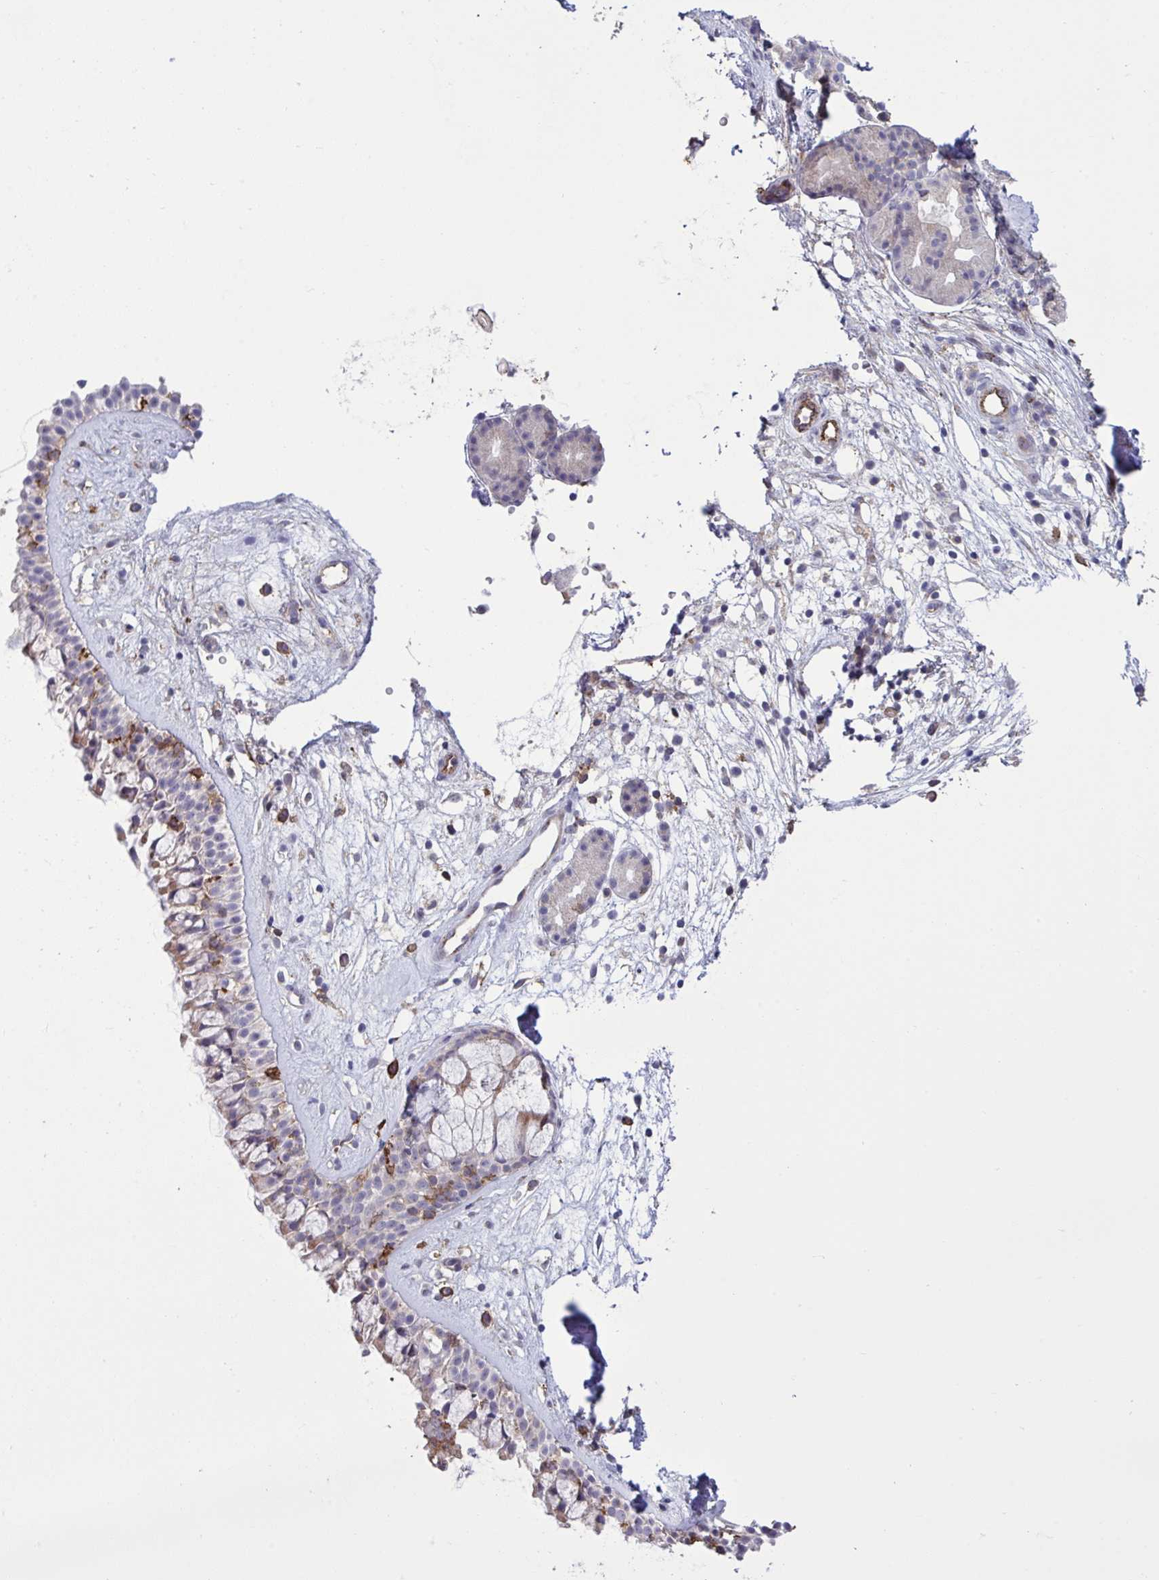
{"staining": {"intensity": "moderate", "quantity": "<25%", "location": "cytoplasmic/membranous"}, "tissue": "nasopharynx", "cell_type": "Respiratory epithelial cells", "image_type": "normal", "snomed": [{"axis": "morphology", "description": "Normal tissue, NOS"}, {"axis": "topography", "description": "Nasopharynx"}], "caption": "Immunohistochemistry photomicrograph of benign nasopharynx: nasopharynx stained using IHC exhibits low levels of moderate protein expression localized specifically in the cytoplasmic/membranous of respiratory epithelial cells, appearing as a cytoplasmic/membranous brown color.", "gene": "CD101", "patient": {"sex": "male", "age": 32}}